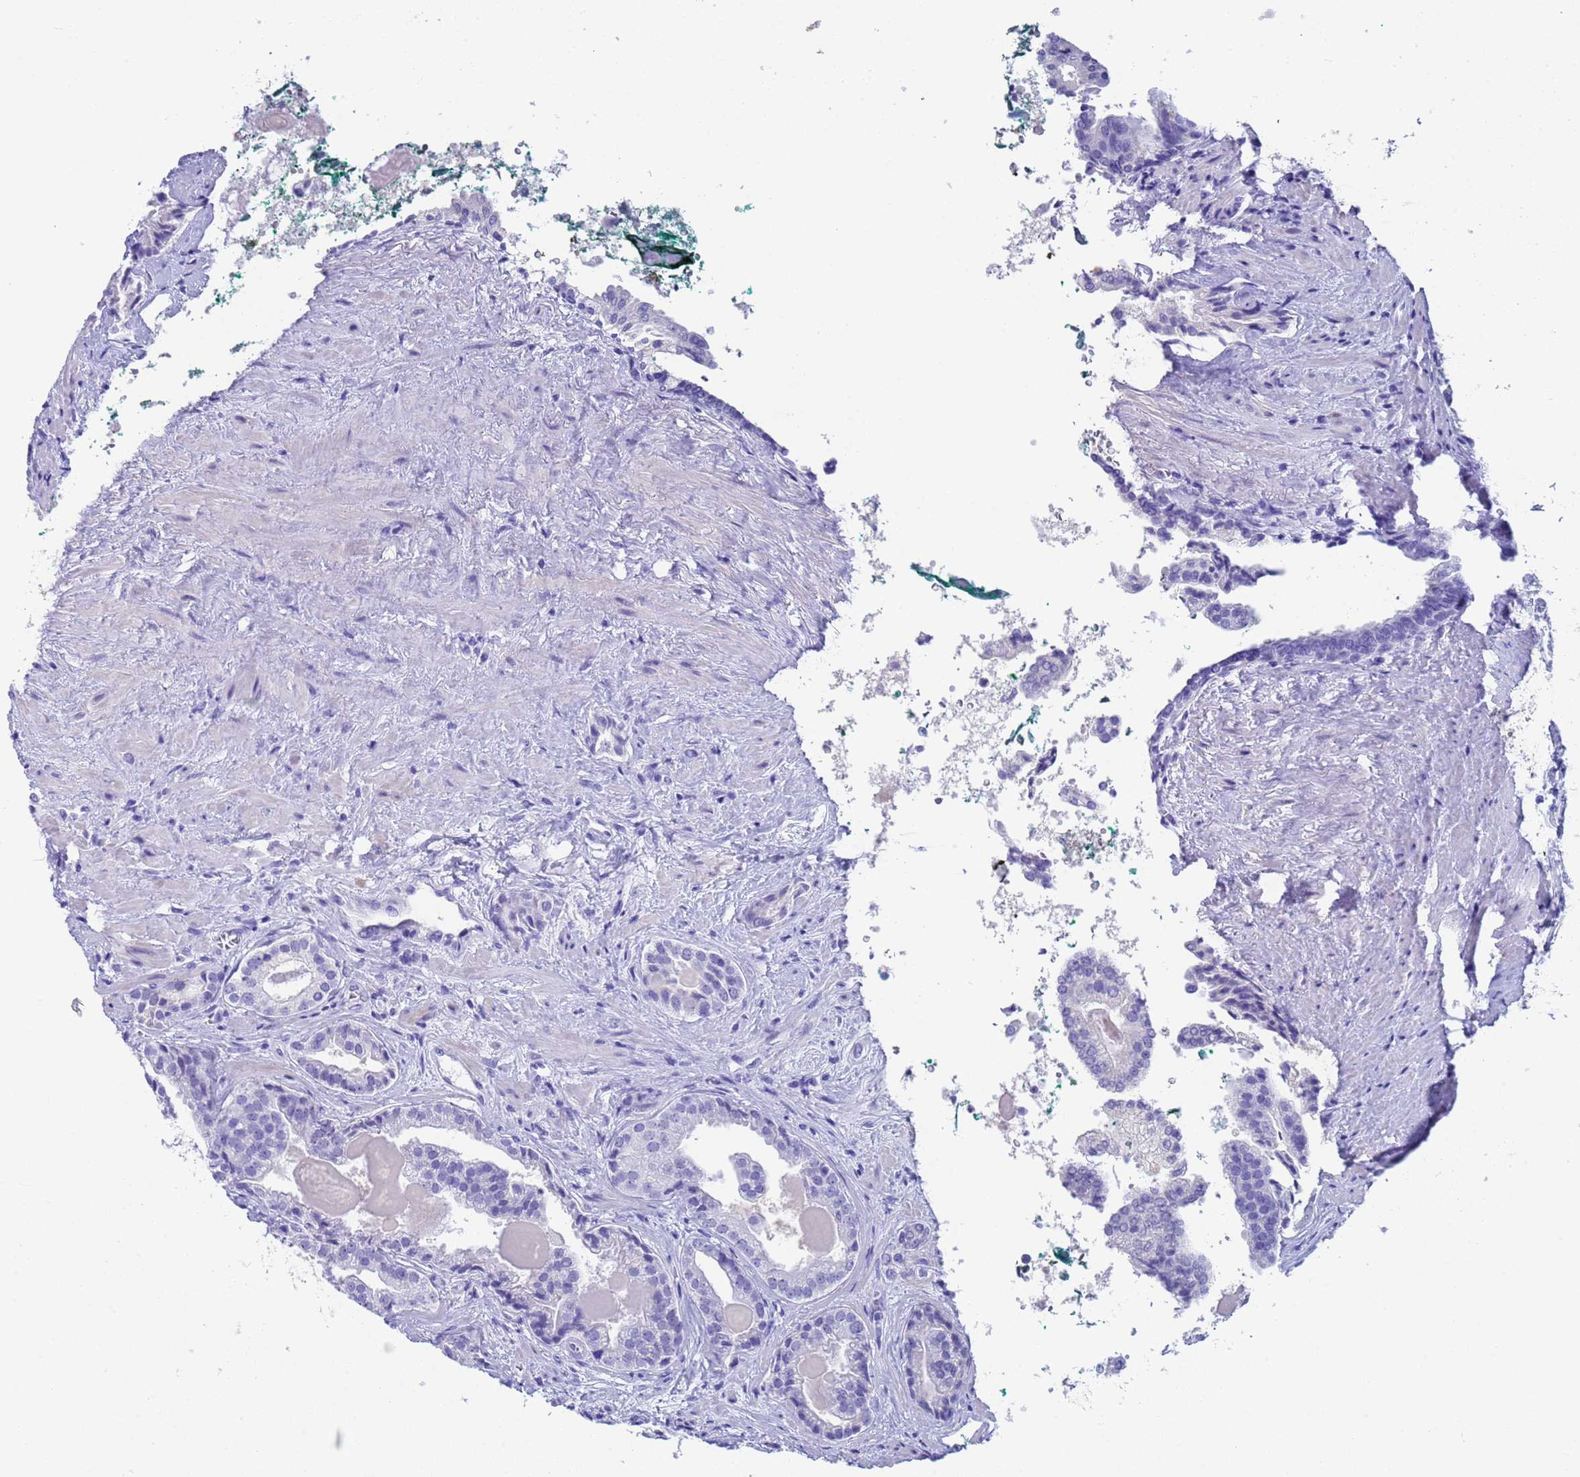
{"staining": {"intensity": "negative", "quantity": "none", "location": "none"}, "tissue": "prostate cancer", "cell_type": "Tumor cells", "image_type": "cancer", "snomed": [{"axis": "morphology", "description": "Adenocarcinoma, High grade"}, {"axis": "topography", "description": "Prostate"}], "caption": "This is an immunohistochemistry (IHC) micrograph of human prostate cancer. There is no expression in tumor cells.", "gene": "CKM", "patient": {"sex": "male", "age": 60}}